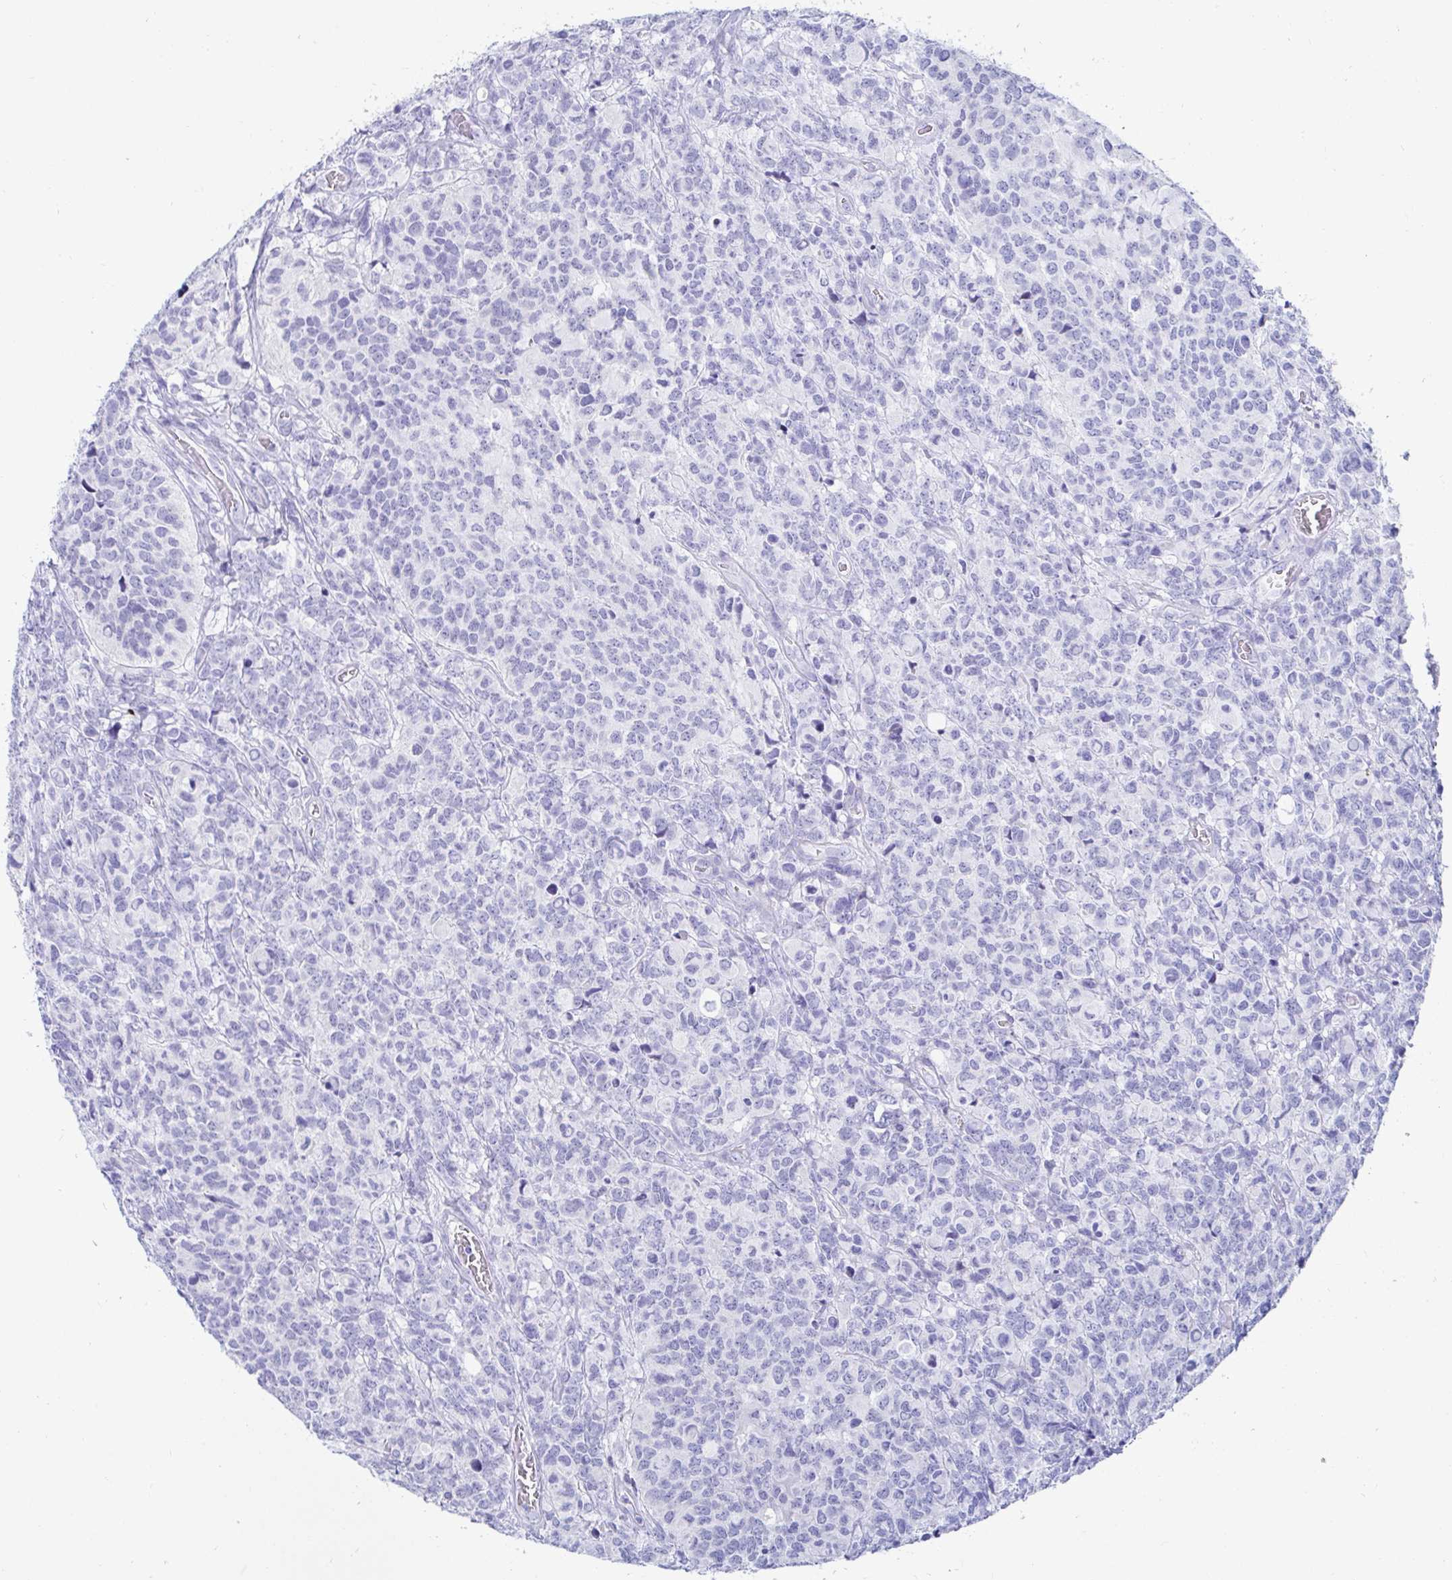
{"staining": {"intensity": "negative", "quantity": "none", "location": "none"}, "tissue": "glioma", "cell_type": "Tumor cells", "image_type": "cancer", "snomed": [{"axis": "morphology", "description": "Glioma, malignant, High grade"}, {"axis": "topography", "description": "Brain"}], "caption": "IHC of high-grade glioma (malignant) displays no expression in tumor cells.", "gene": "C4orf17", "patient": {"sex": "male", "age": 39}}